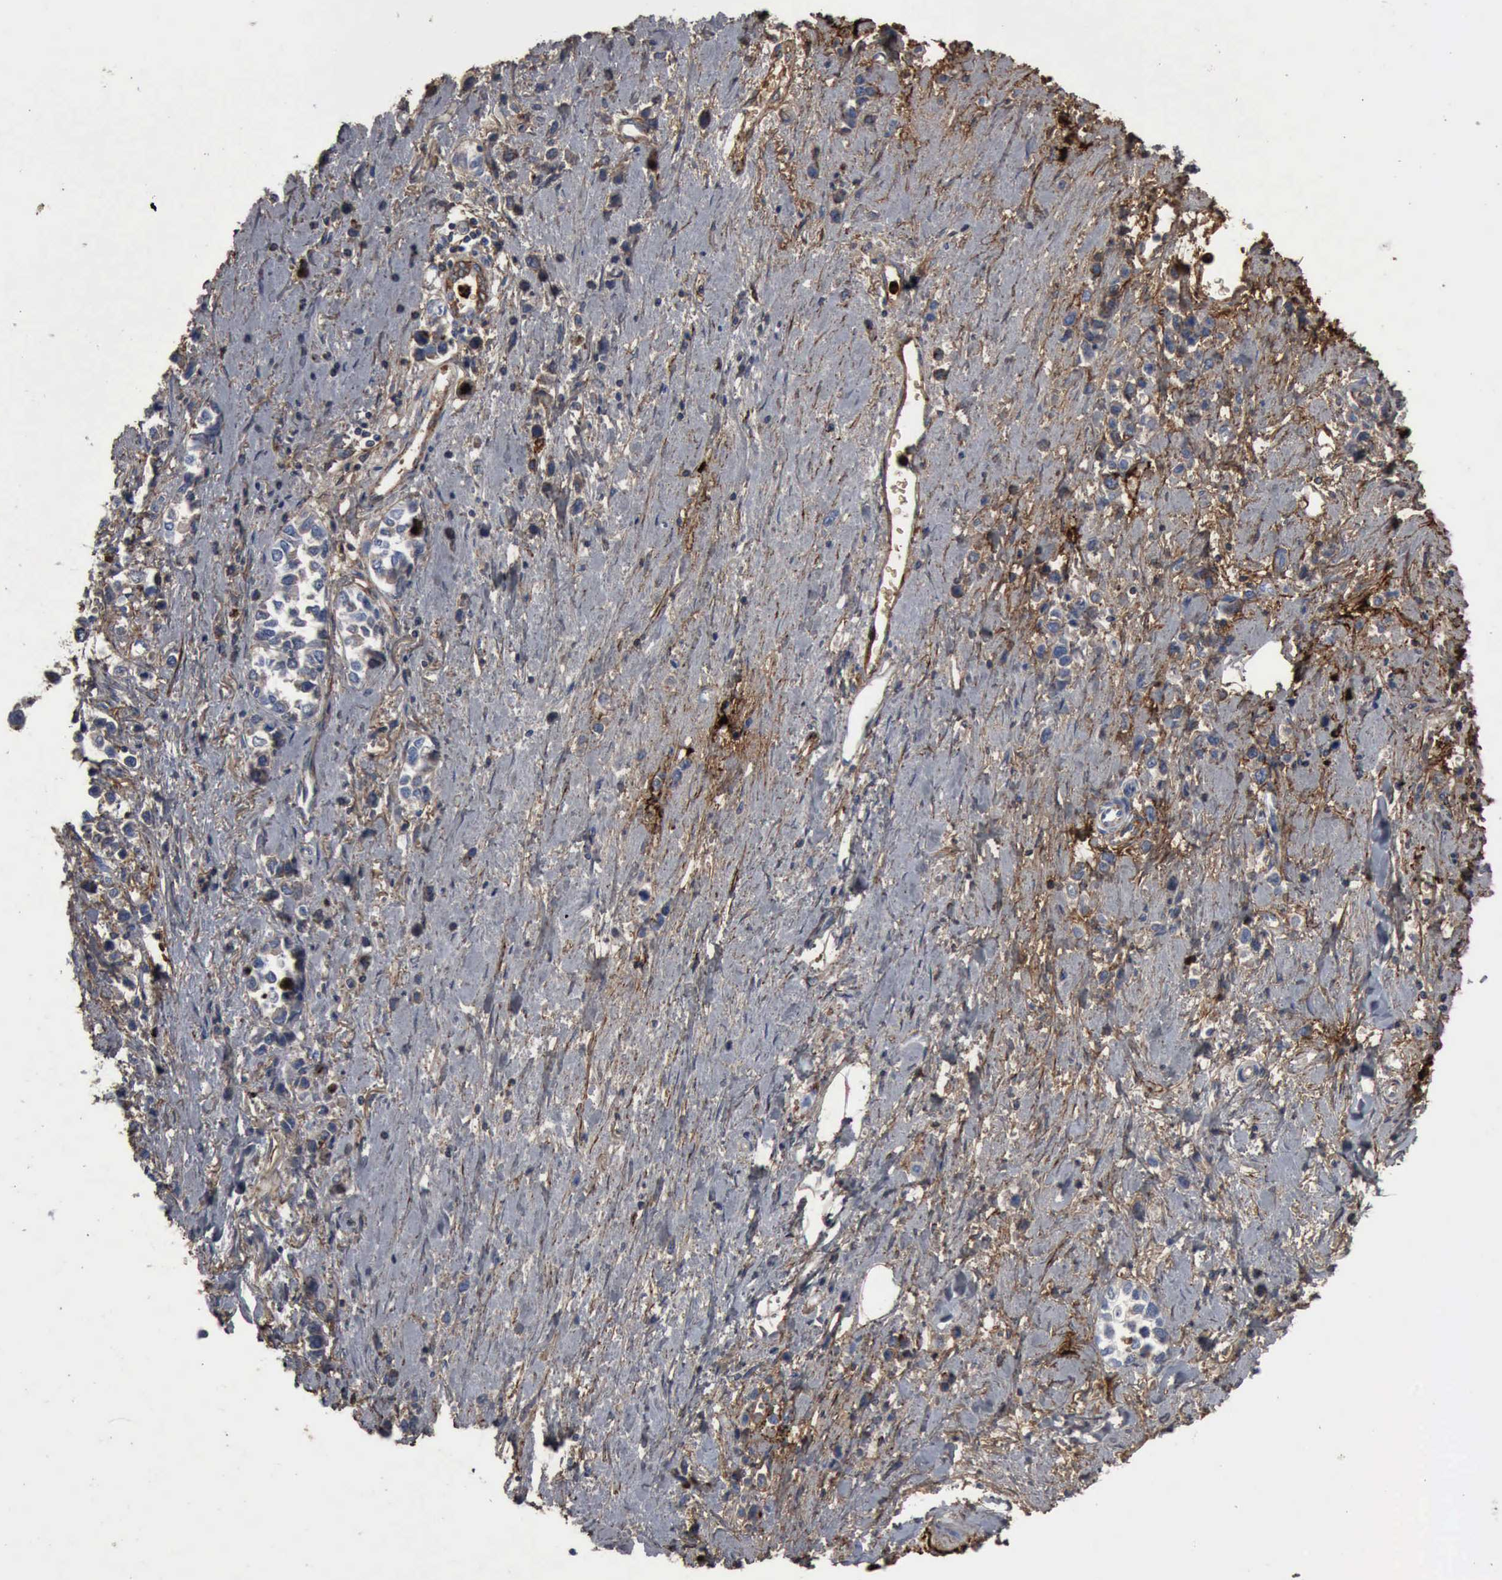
{"staining": {"intensity": "moderate", "quantity": "<25%", "location": "cytoplasmic/membranous"}, "tissue": "stomach cancer", "cell_type": "Tumor cells", "image_type": "cancer", "snomed": [{"axis": "morphology", "description": "Adenocarcinoma, NOS"}, {"axis": "topography", "description": "Stomach, upper"}], "caption": "A micrograph of stomach cancer stained for a protein demonstrates moderate cytoplasmic/membranous brown staining in tumor cells. Using DAB (brown) and hematoxylin (blue) stains, captured at high magnification using brightfield microscopy.", "gene": "FN1", "patient": {"sex": "male", "age": 76}}